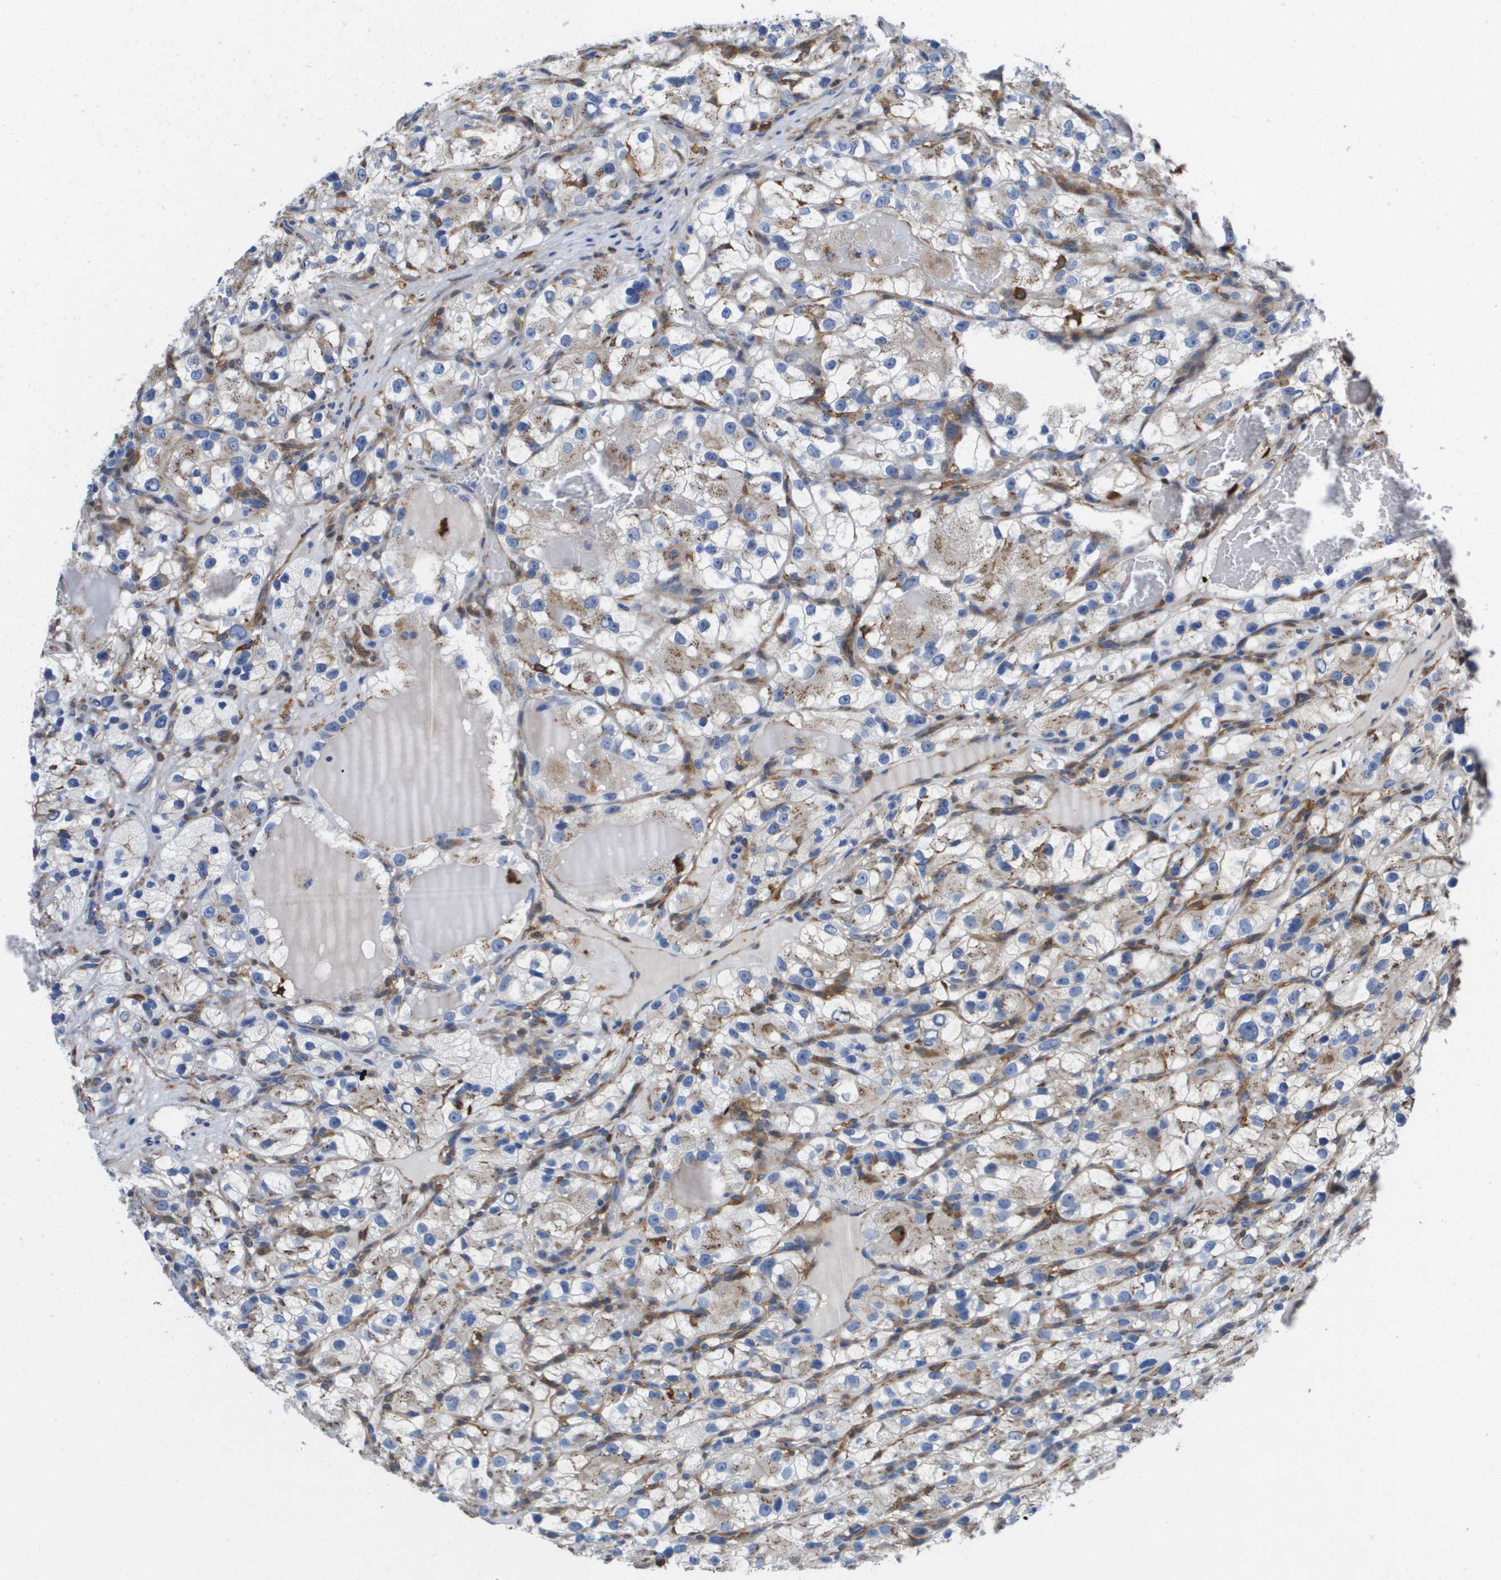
{"staining": {"intensity": "weak", "quantity": "25%-75%", "location": "cytoplasmic/membranous"}, "tissue": "renal cancer", "cell_type": "Tumor cells", "image_type": "cancer", "snomed": [{"axis": "morphology", "description": "Adenocarcinoma, NOS"}, {"axis": "topography", "description": "Kidney"}], "caption": "An immunohistochemistry (IHC) histopathology image of neoplastic tissue is shown. Protein staining in brown shows weak cytoplasmic/membranous positivity in renal cancer (adenocarcinoma) within tumor cells.", "gene": "SLC37A2", "patient": {"sex": "female", "age": 57}}